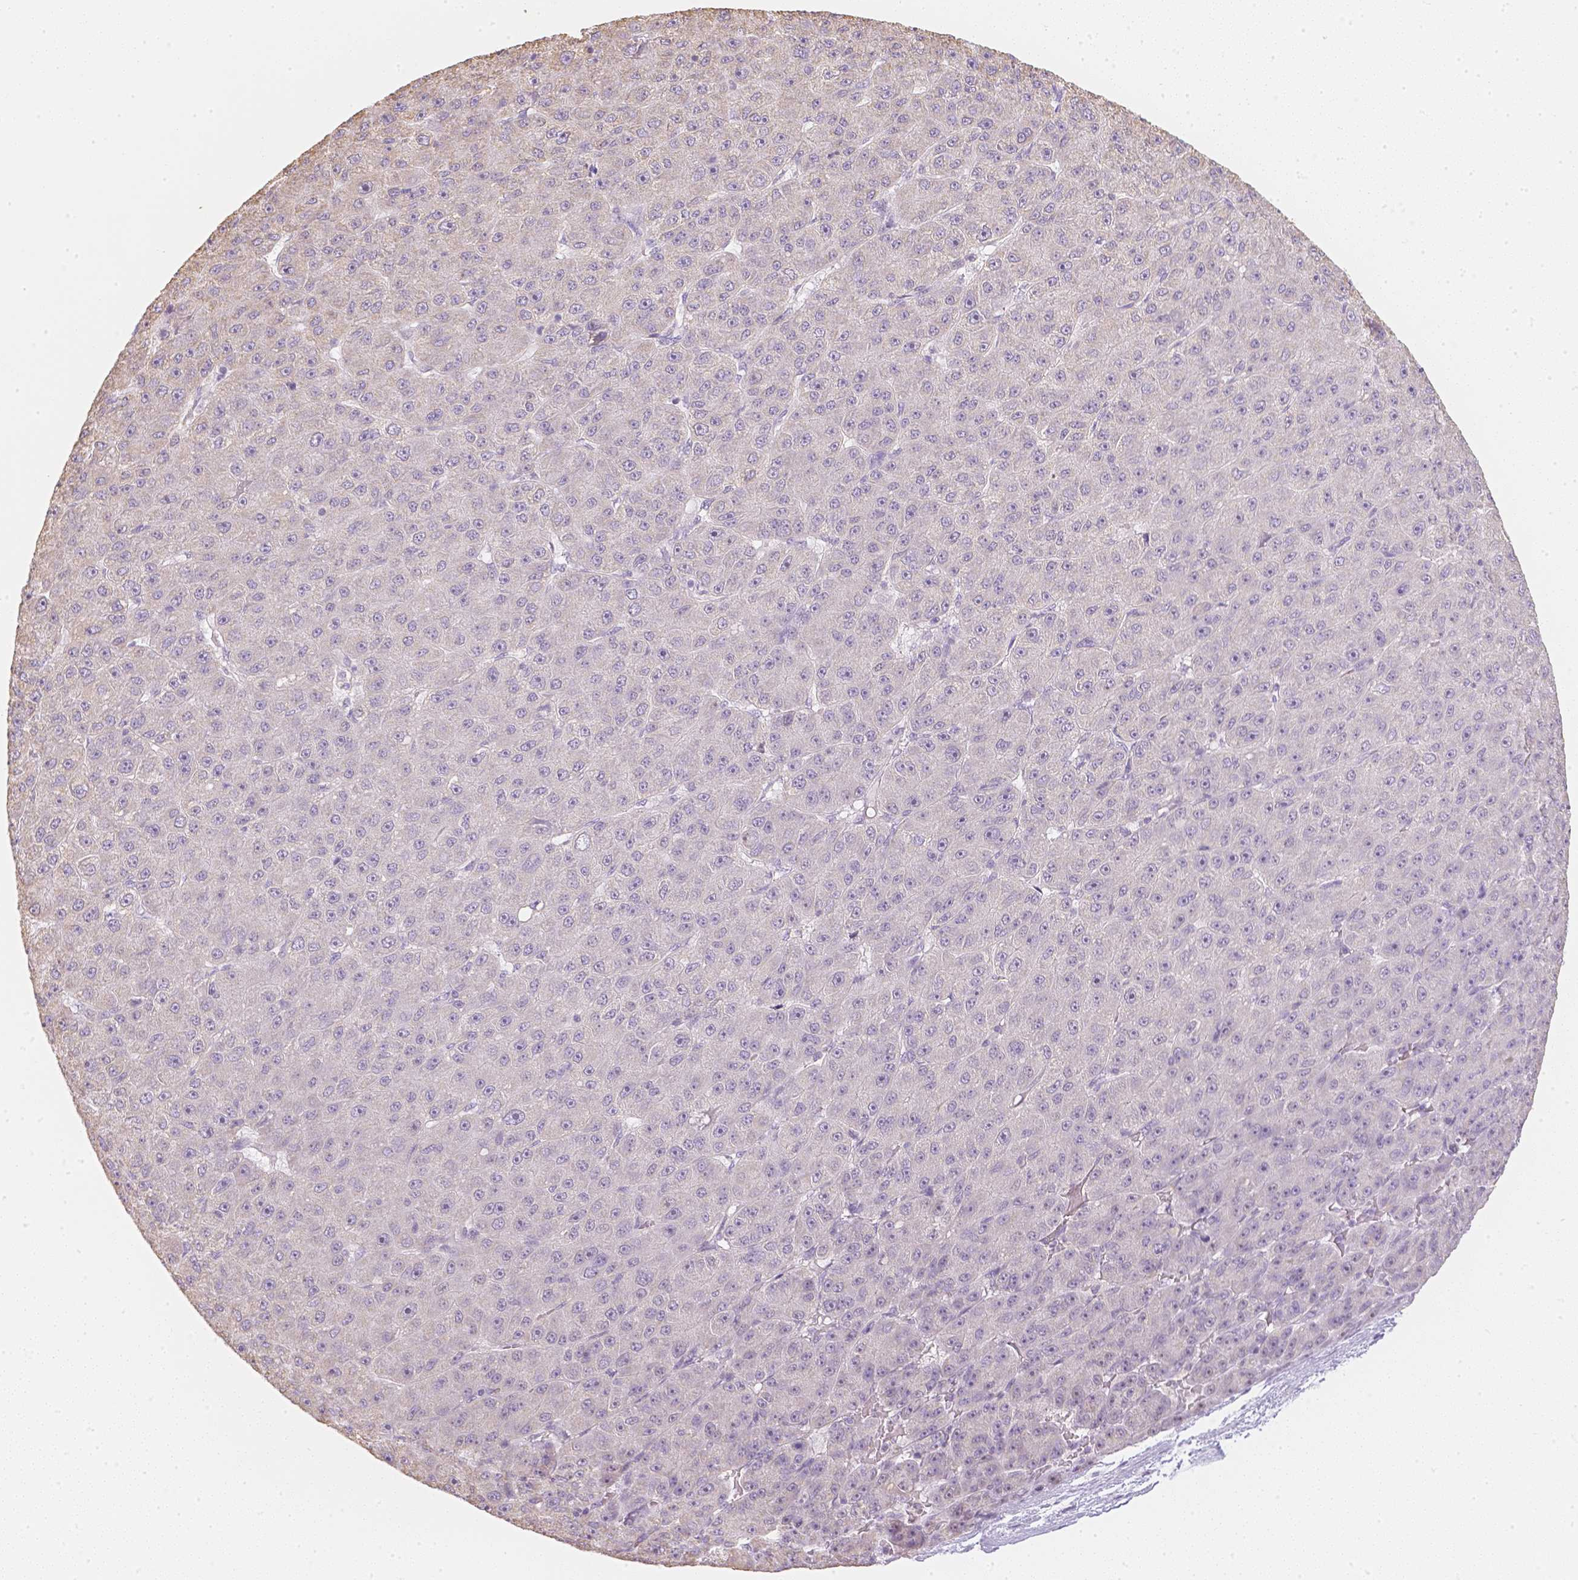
{"staining": {"intensity": "negative", "quantity": "none", "location": "none"}, "tissue": "liver cancer", "cell_type": "Tumor cells", "image_type": "cancer", "snomed": [{"axis": "morphology", "description": "Carcinoma, Hepatocellular, NOS"}, {"axis": "topography", "description": "Liver"}], "caption": "Immunohistochemistry (IHC) micrograph of human hepatocellular carcinoma (liver) stained for a protein (brown), which displays no positivity in tumor cells. The staining was performed using DAB (3,3'-diaminobenzidine) to visualize the protein expression in brown, while the nuclei were stained in blue with hematoxylin (Magnification: 20x).", "gene": "NVL", "patient": {"sex": "male", "age": 67}}